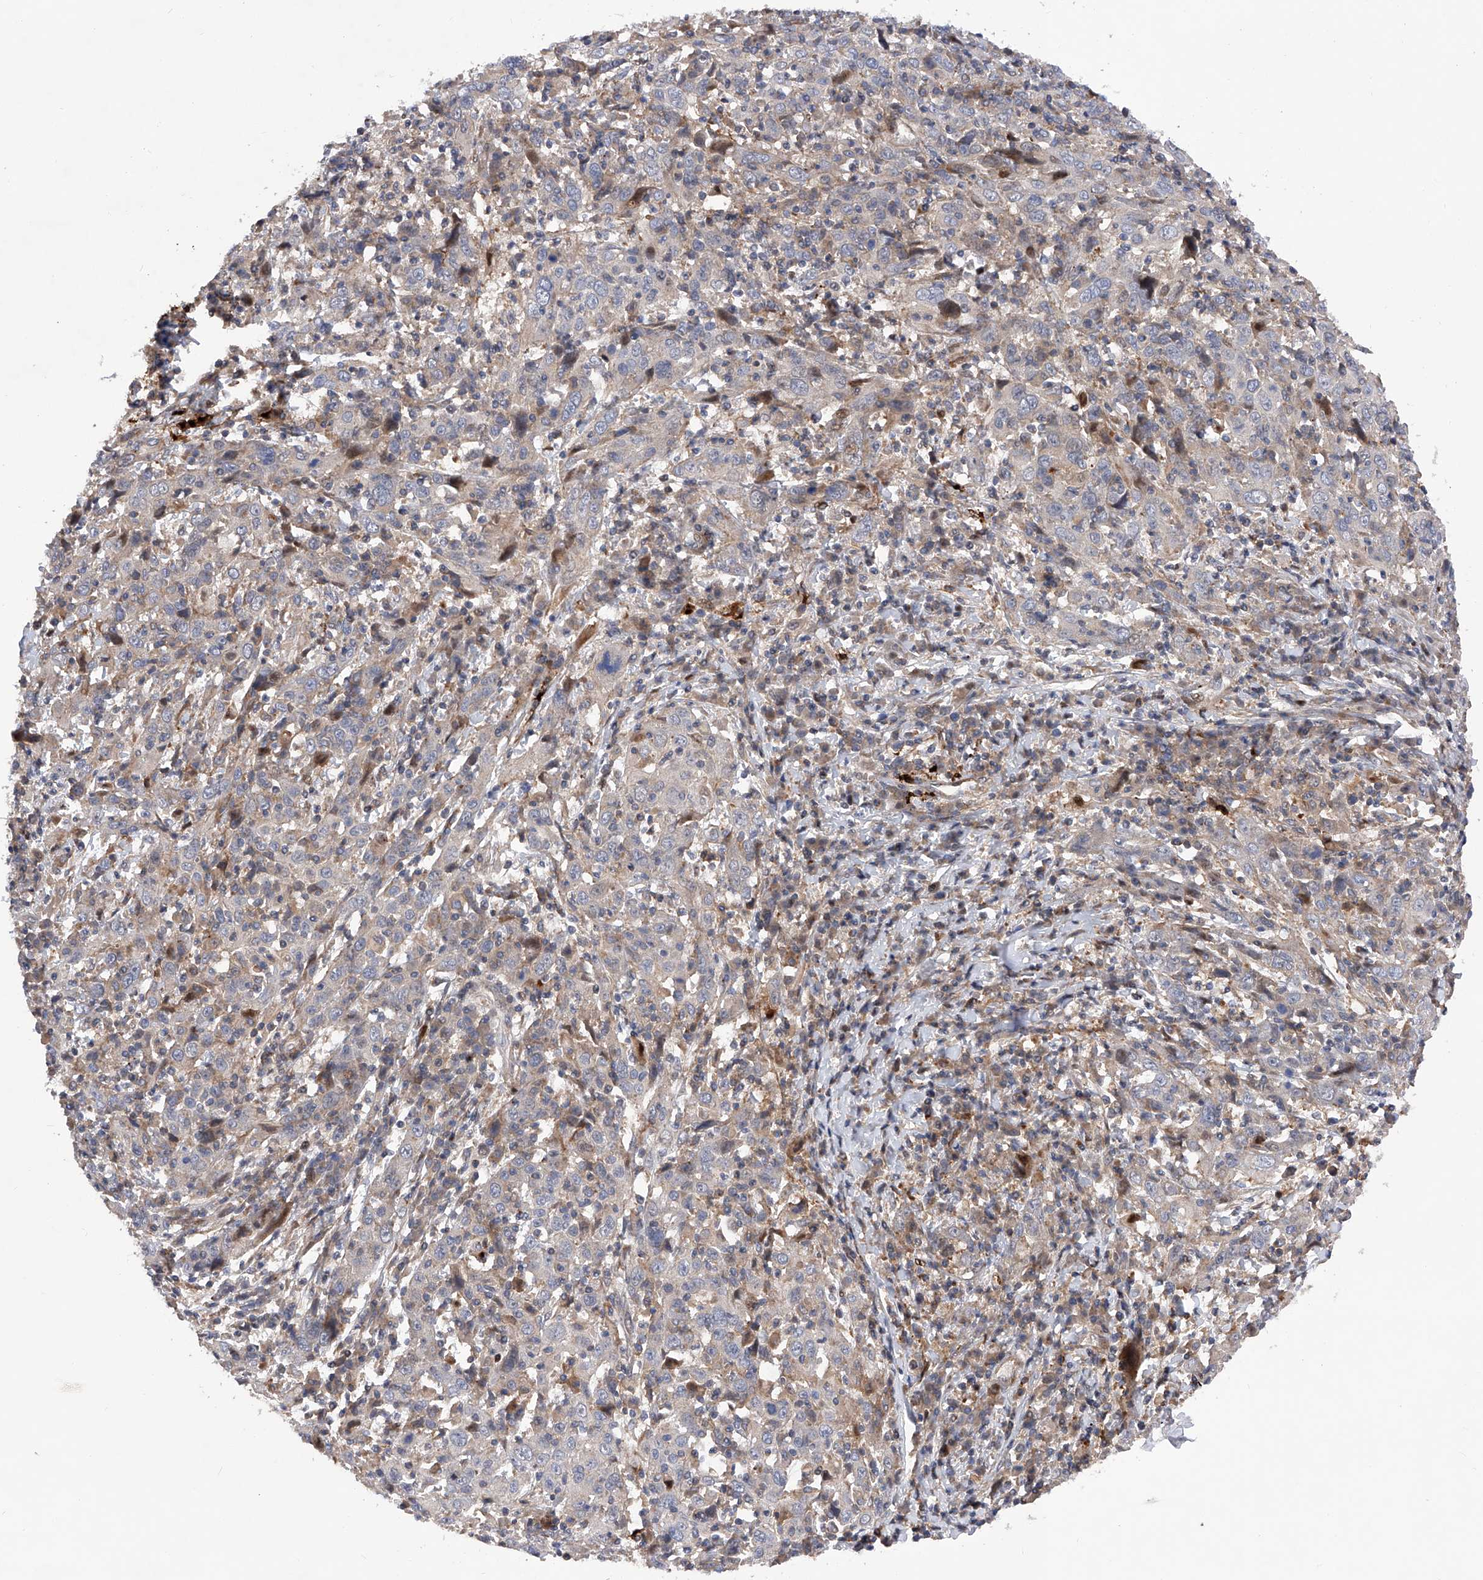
{"staining": {"intensity": "negative", "quantity": "none", "location": "none"}, "tissue": "cervical cancer", "cell_type": "Tumor cells", "image_type": "cancer", "snomed": [{"axis": "morphology", "description": "Squamous cell carcinoma, NOS"}, {"axis": "topography", "description": "Cervix"}], "caption": "An image of cervical cancer stained for a protein shows no brown staining in tumor cells.", "gene": "PDSS2", "patient": {"sex": "female", "age": 46}}